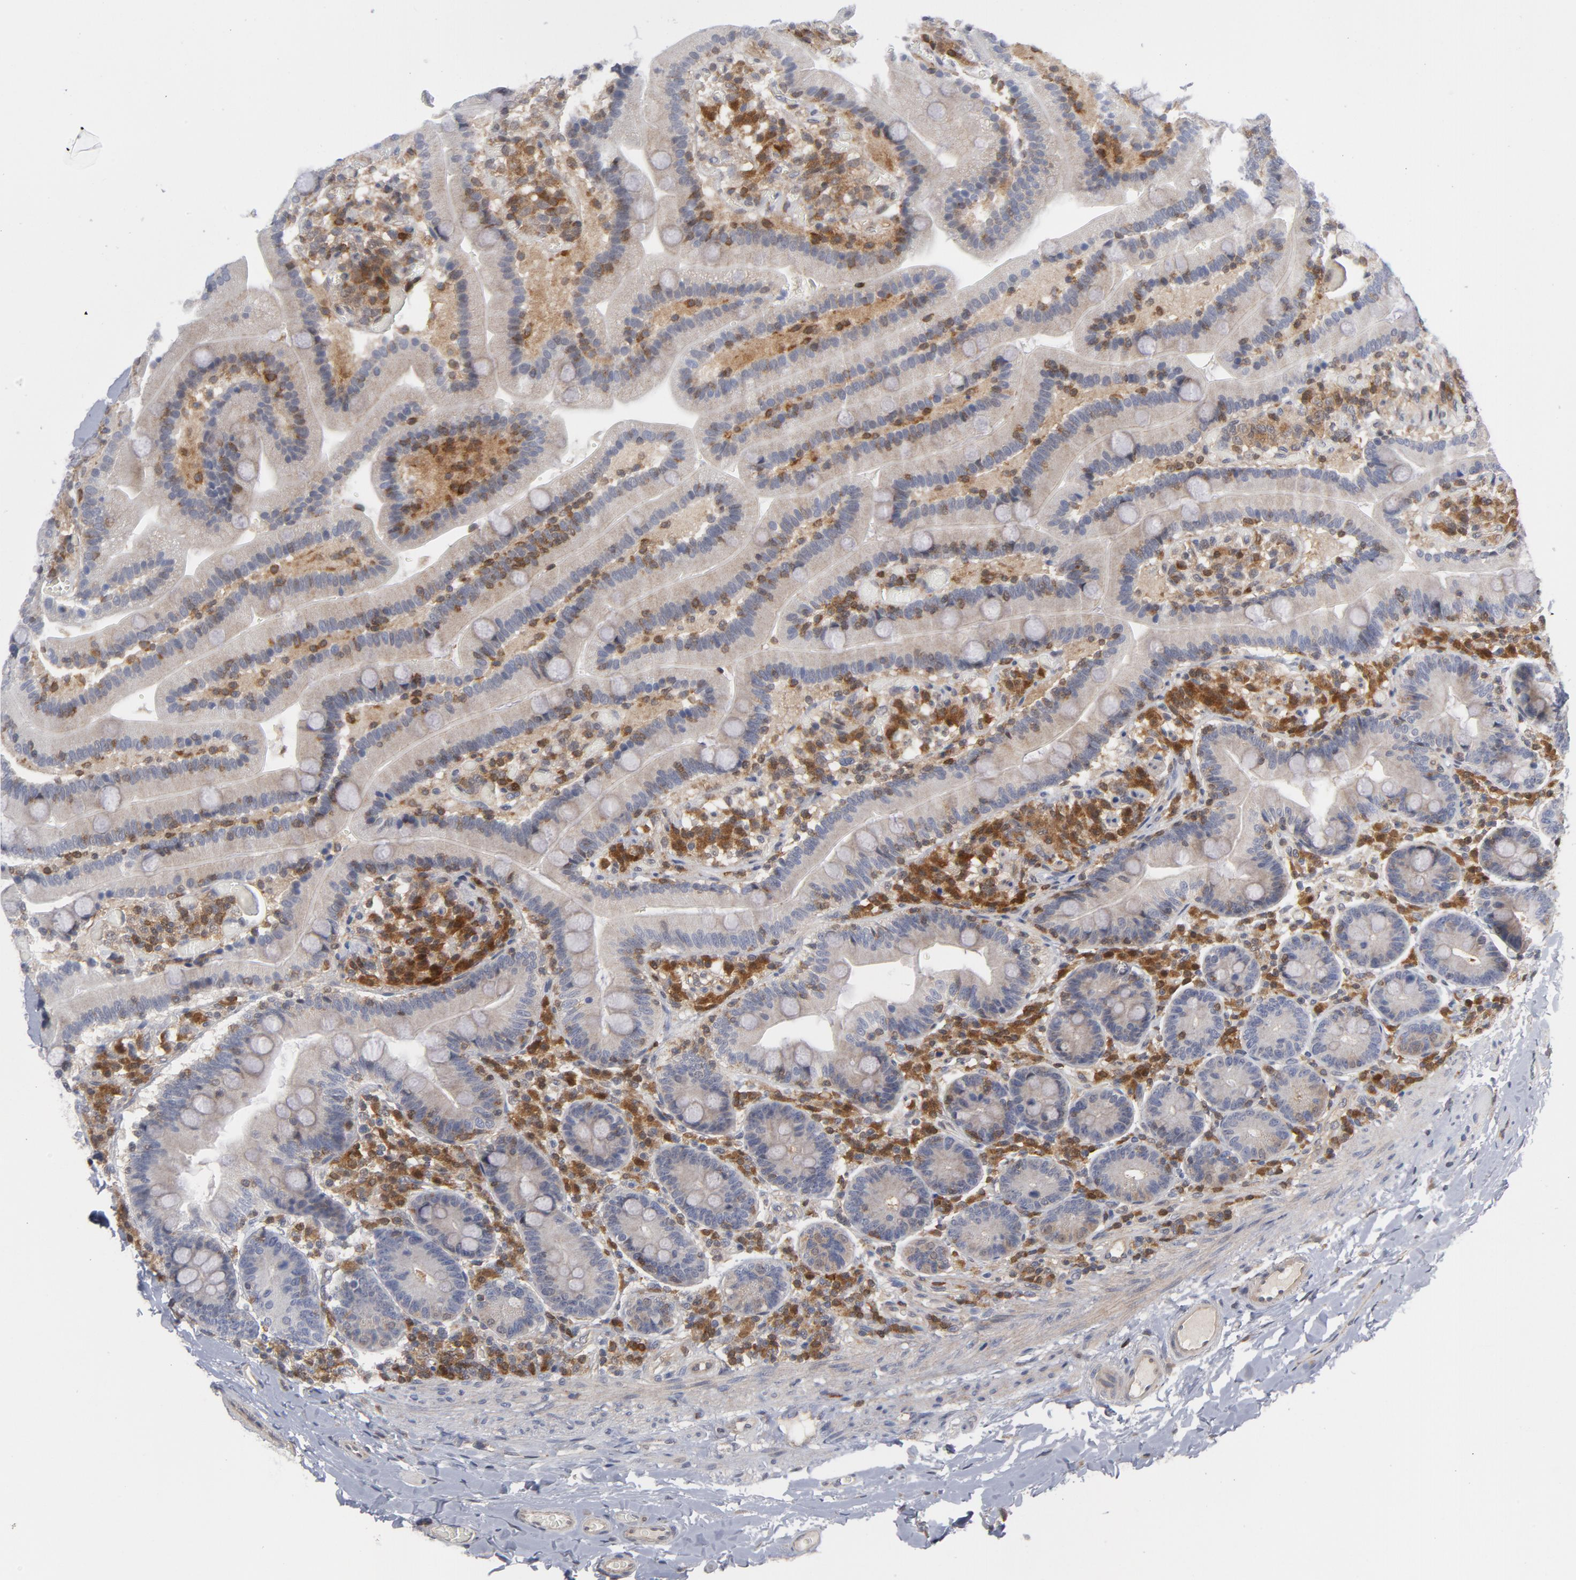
{"staining": {"intensity": "weak", "quantity": "25%-75%", "location": "cytoplasmic/membranous"}, "tissue": "duodenum", "cell_type": "Glandular cells", "image_type": "normal", "snomed": [{"axis": "morphology", "description": "Normal tissue, NOS"}, {"axis": "topography", "description": "Duodenum"}], "caption": "Immunohistochemistry (IHC) of unremarkable human duodenum shows low levels of weak cytoplasmic/membranous staining in about 25%-75% of glandular cells. (Stains: DAB in brown, nuclei in blue, Microscopy: brightfield microscopy at high magnification).", "gene": "TRADD", "patient": {"sex": "male", "age": 66}}